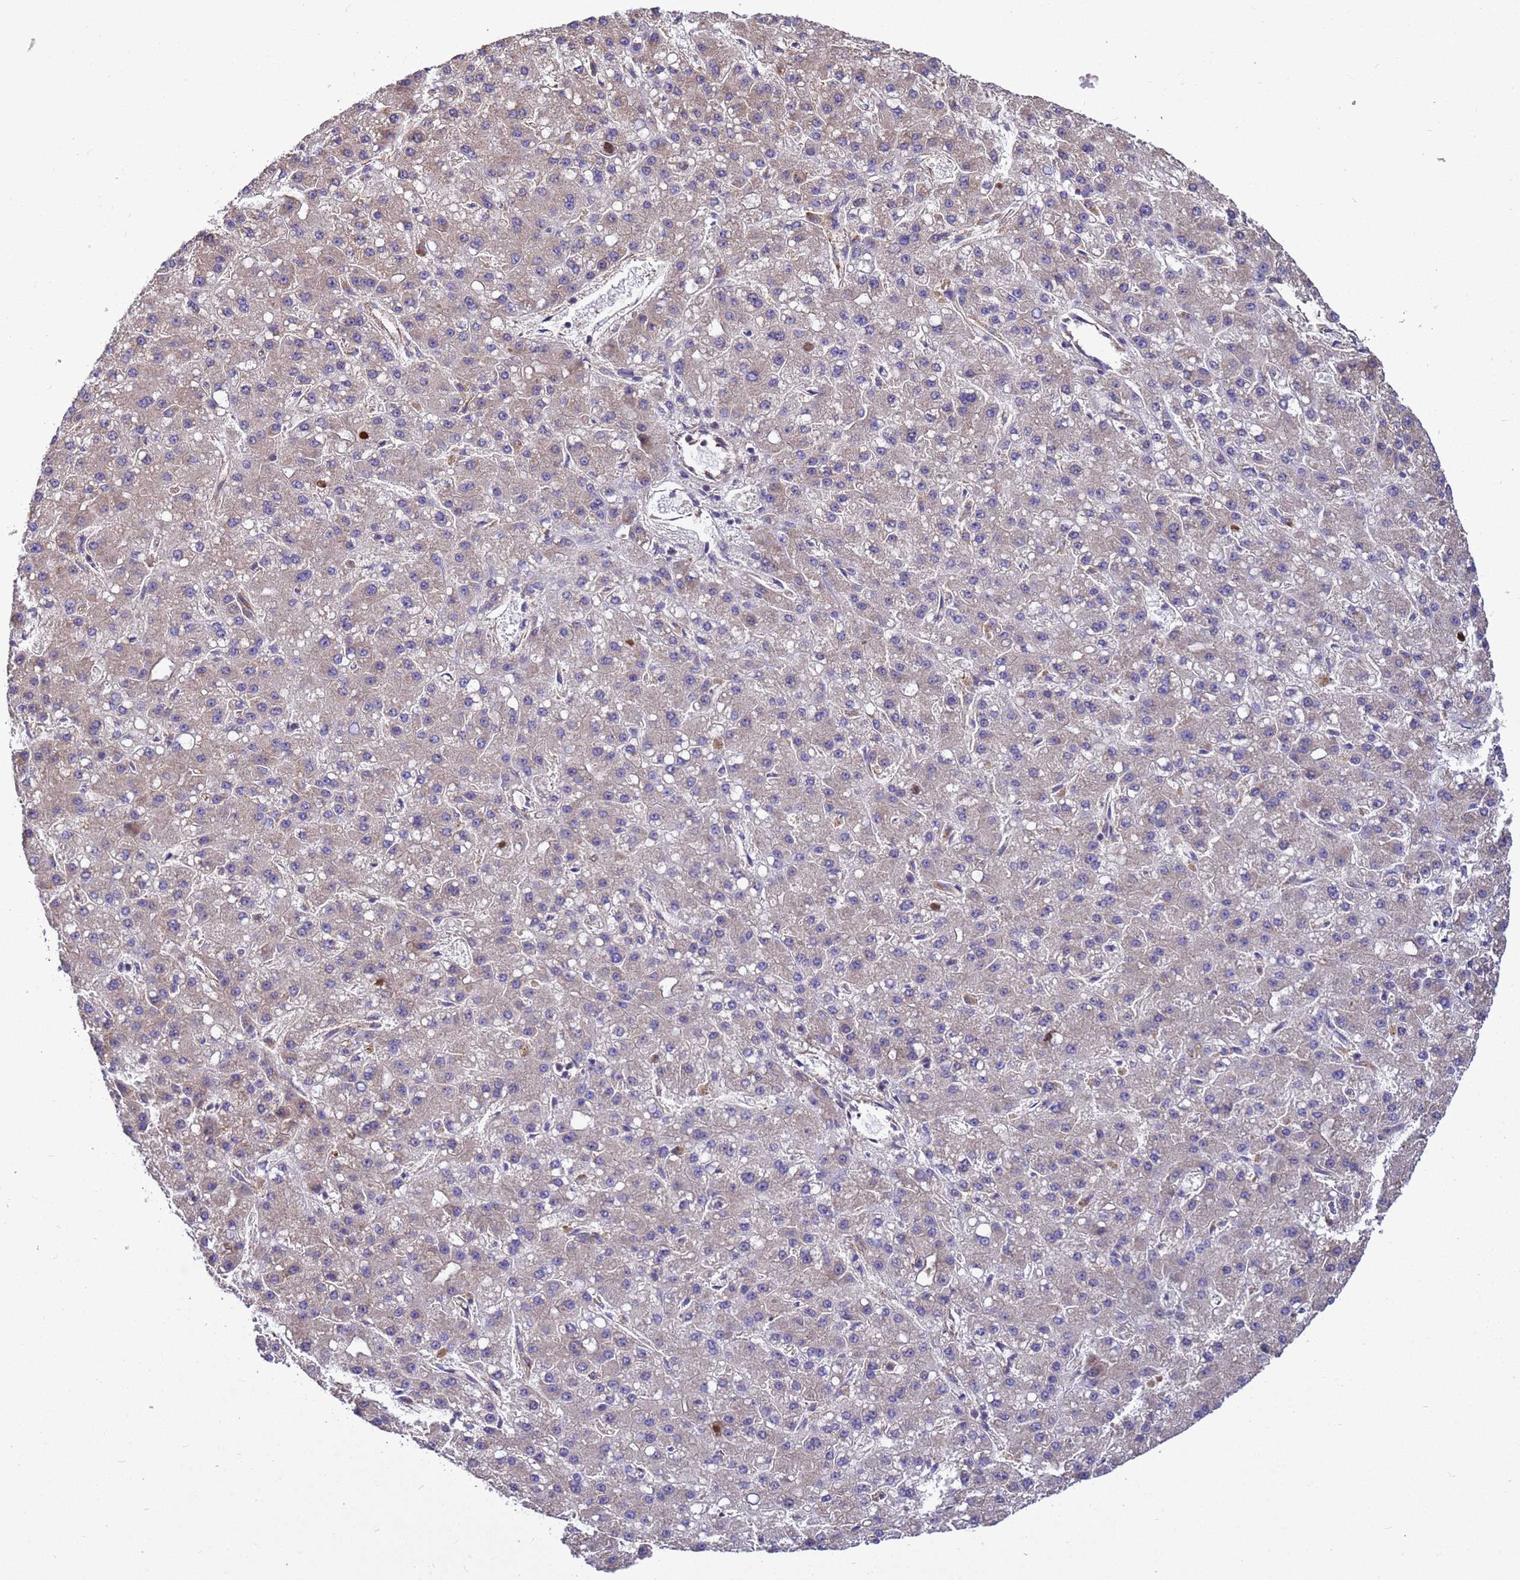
{"staining": {"intensity": "weak", "quantity": "25%-75%", "location": "cytoplasmic/membranous"}, "tissue": "liver cancer", "cell_type": "Tumor cells", "image_type": "cancer", "snomed": [{"axis": "morphology", "description": "Carcinoma, Hepatocellular, NOS"}, {"axis": "topography", "description": "Liver"}], "caption": "Immunohistochemical staining of liver hepatocellular carcinoma demonstrates weak cytoplasmic/membranous protein positivity in about 25%-75% of tumor cells.", "gene": "BECN1", "patient": {"sex": "male", "age": 67}}